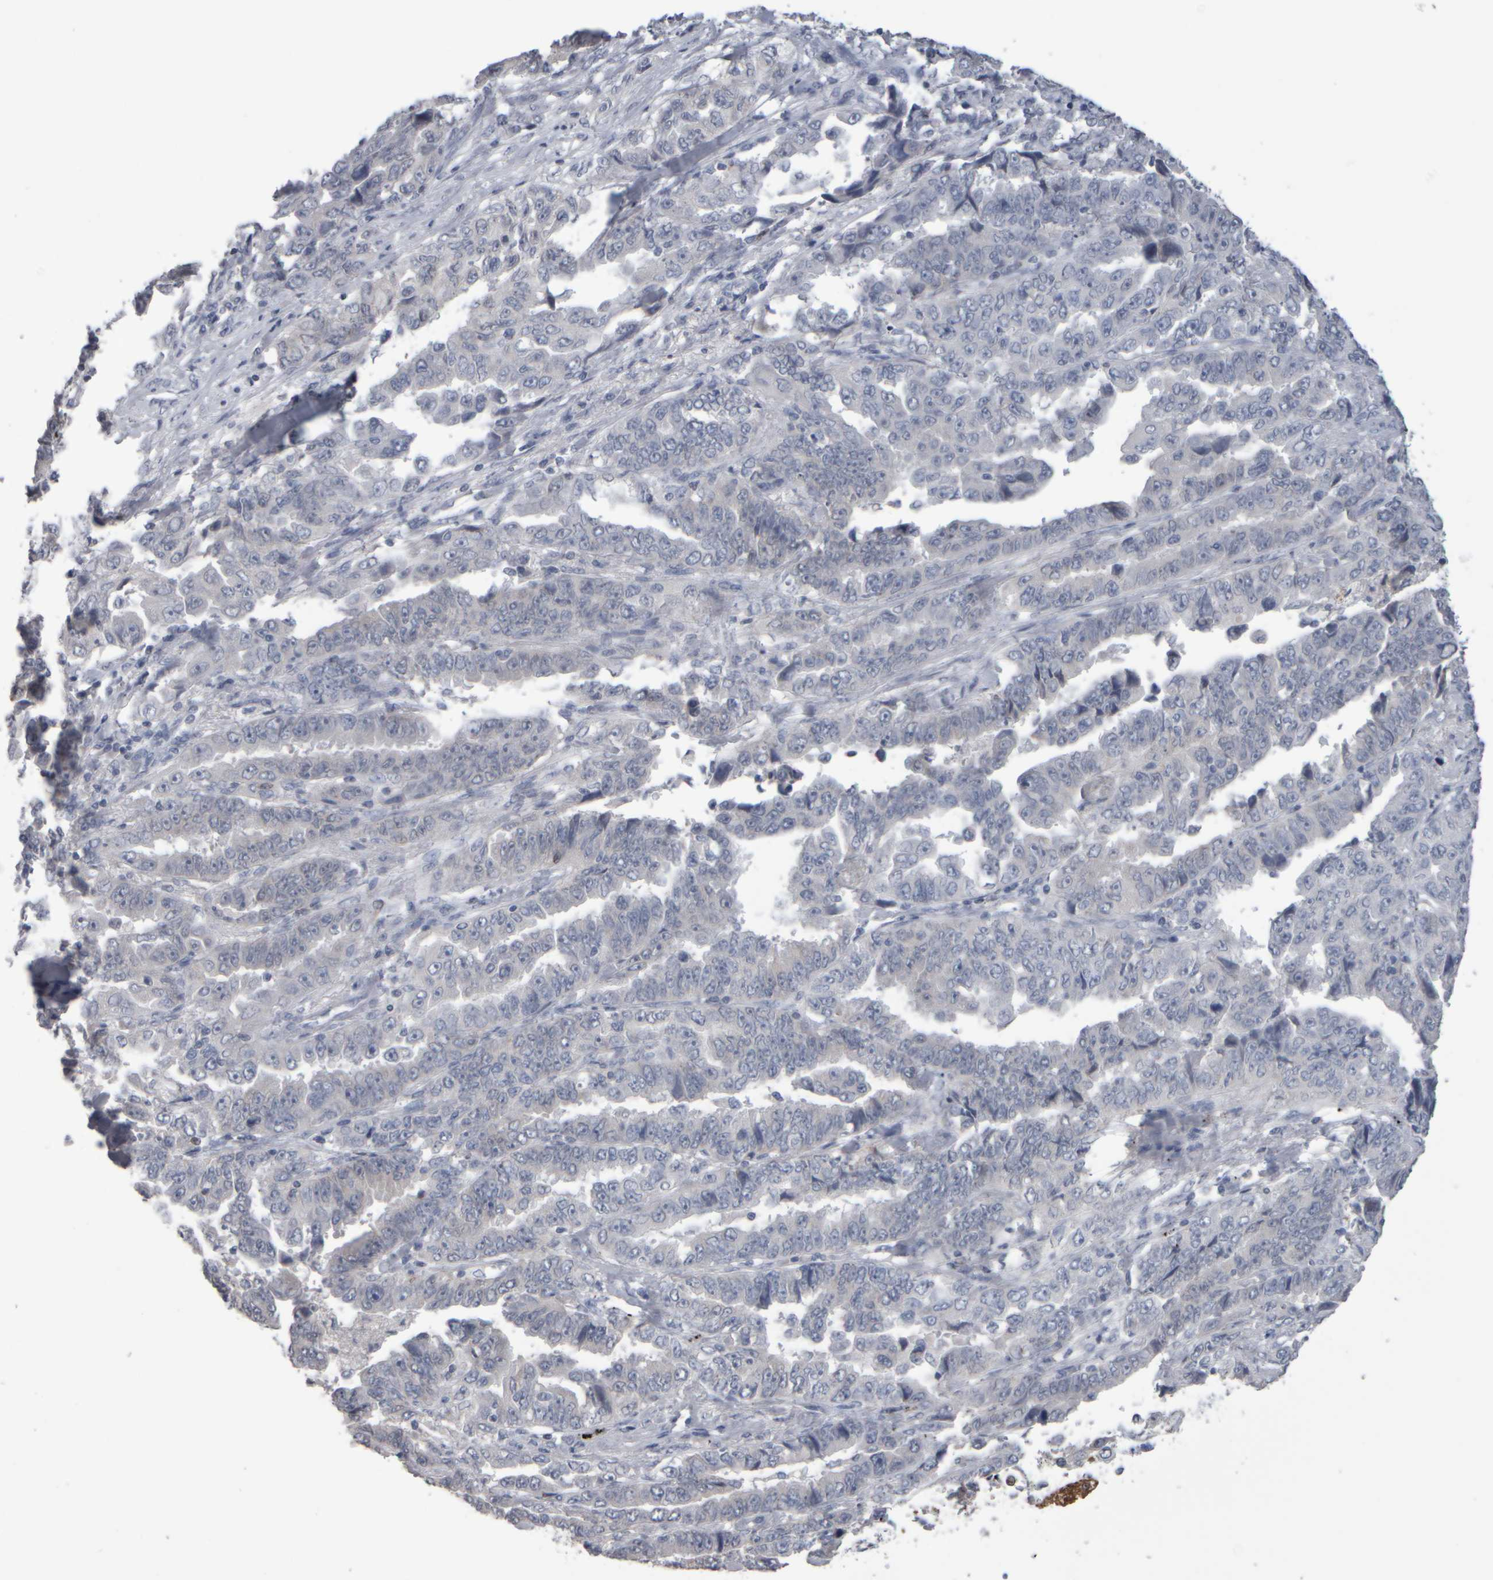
{"staining": {"intensity": "negative", "quantity": "none", "location": "none"}, "tissue": "lung cancer", "cell_type": "Tumor cells", "image_type": "cancer", "snomed": [{"axis": "morphology", "description": "Adenocarcinoma, NOS"}, {"axis": "topography", "description": "Lung"}], "caption": "Tumor cells are negative for protein expression in human lung cancer.", "gene": "EPHX2", "patient": {"sex": "female", "age": 51}}